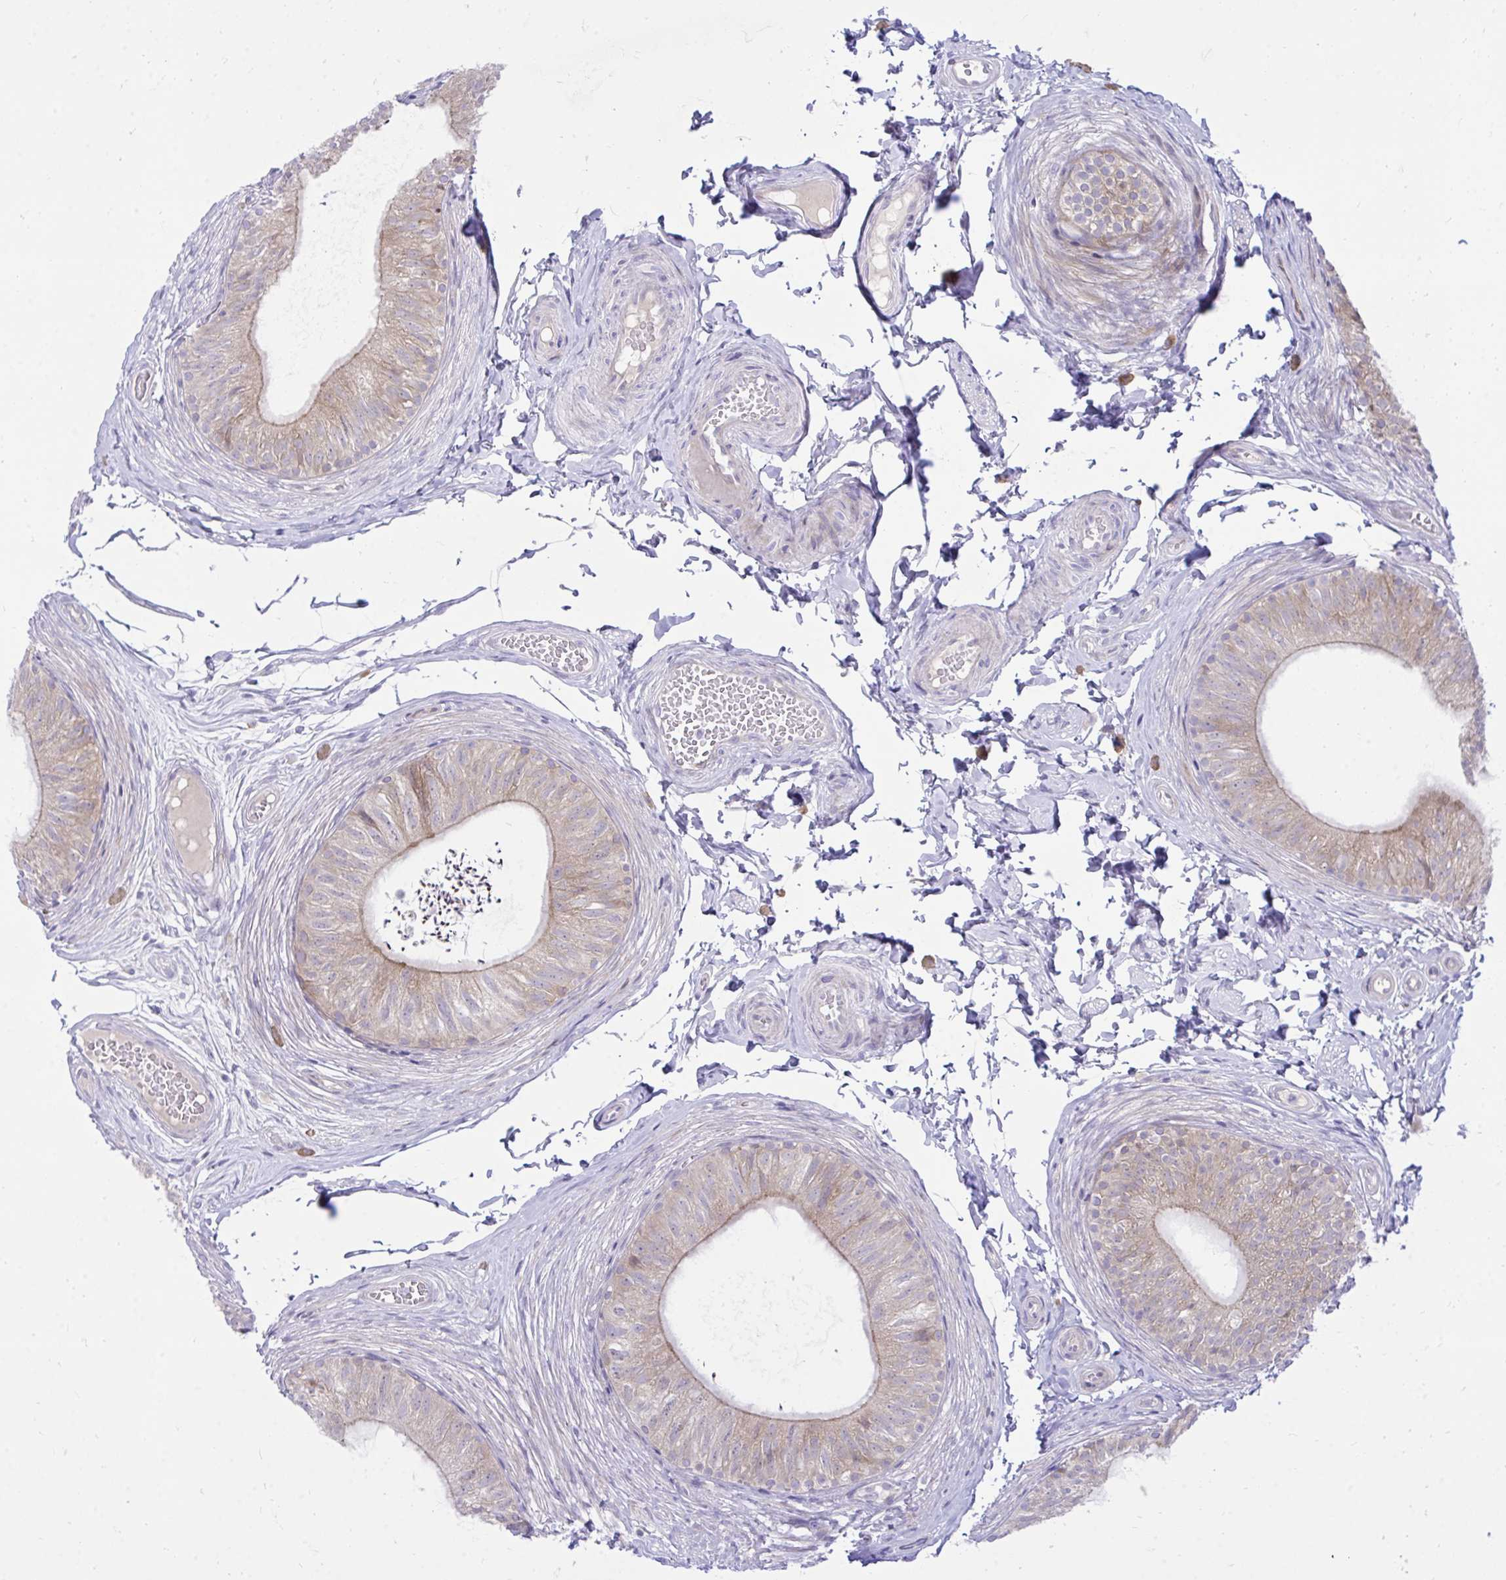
{"staining": {"intensity": "moderate", "quantity": ">75%", "location": "cytoplasmic/membranous"}, "tissue": "epididymis", "cell_type": "Glandular cells", "image_type": "normal", "snomed": [{"axis": "morphology", "description": "Normal tissue, NOS"}, {"axis": "topography", "description": "Epididymis, spermatic cord, NOS"}, {"axis": "topography", "description": "Epididymis"}, {"axis": "topography", "description": "Peripheral nerve tissue"}], "caption": "Glandular cells demonstrate medium levels of moderate cytoplasmic/membranous staining in about >75% of cells in benign epididymis.", "gene": "MED9", "patient": {"sex": "male", "age": 29}}